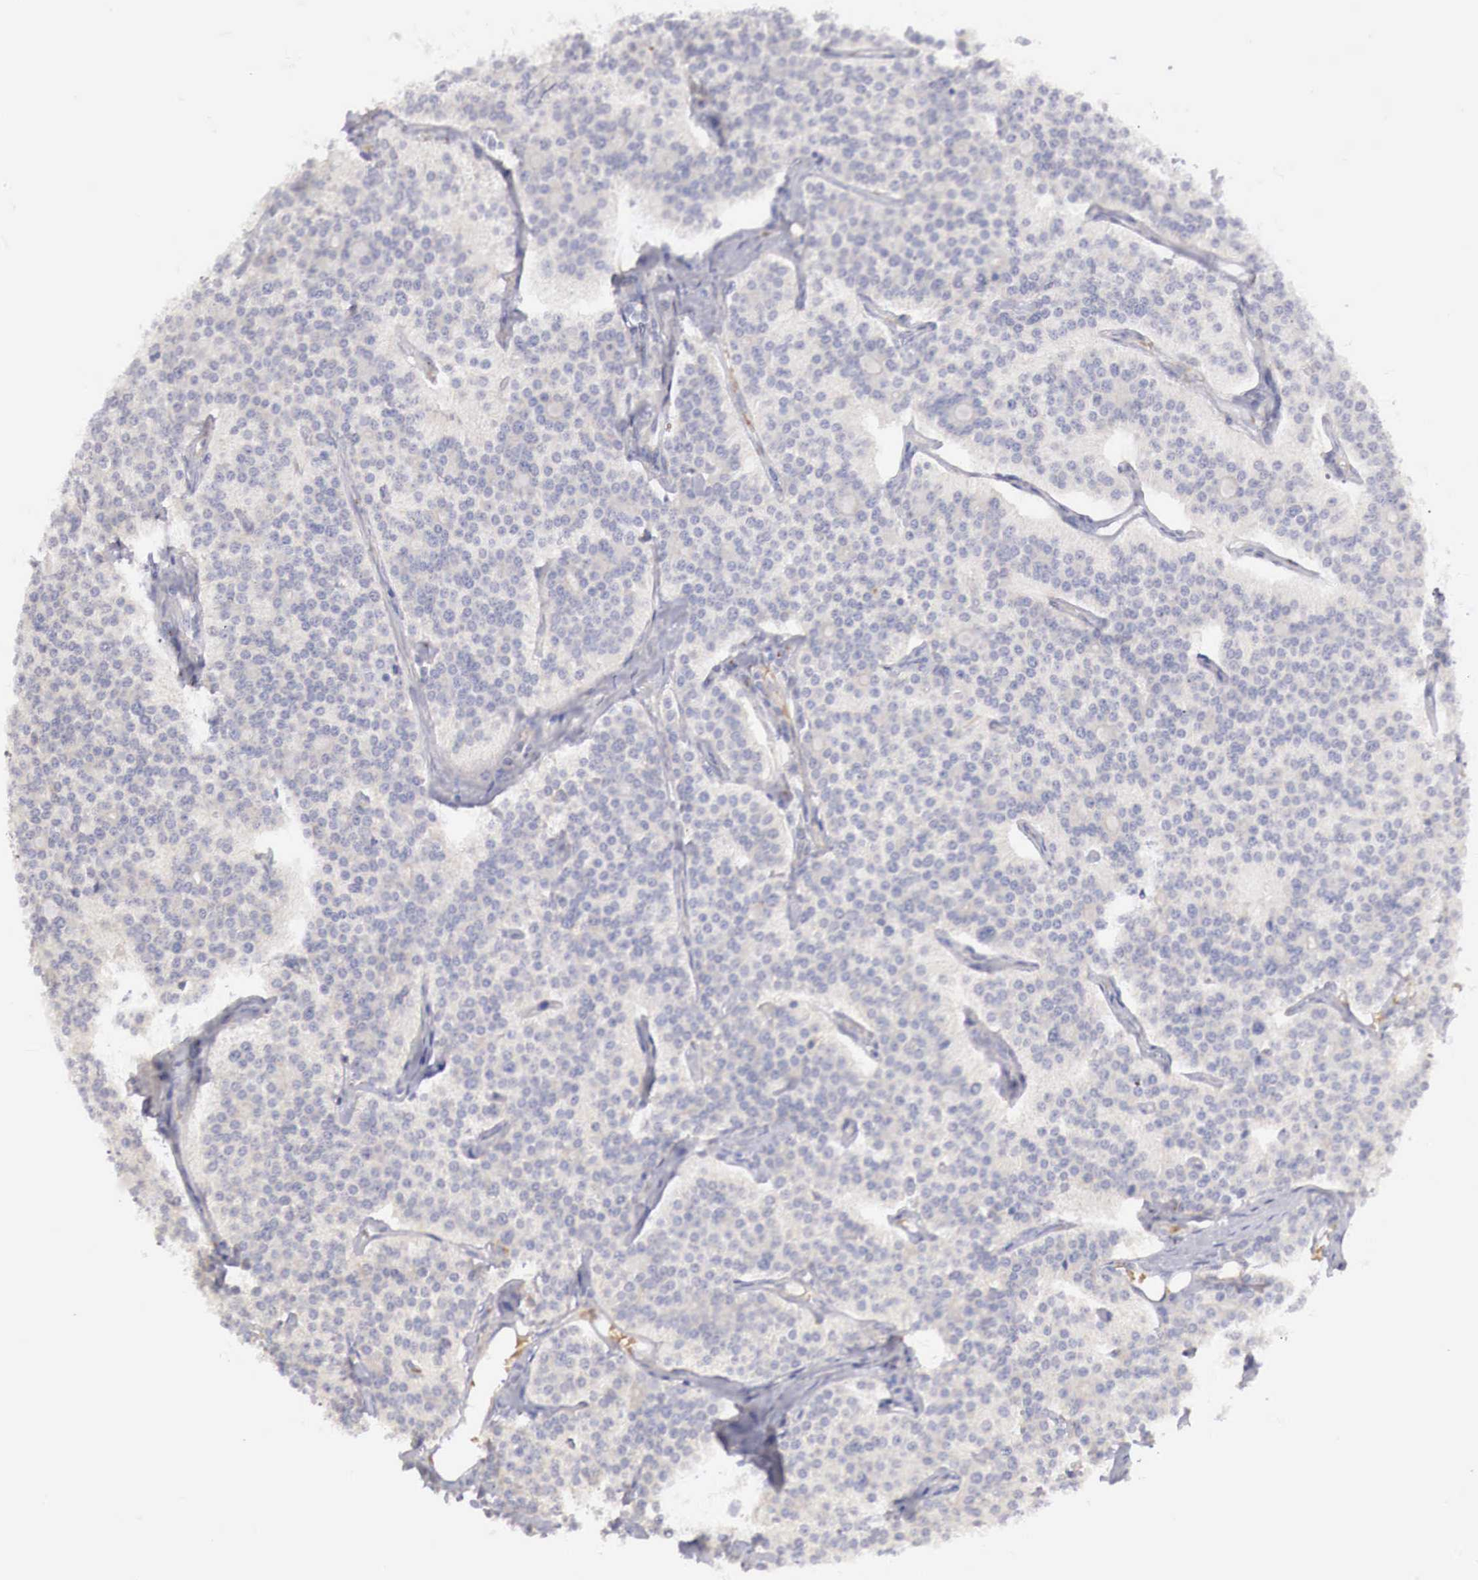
{"staining": {"intensity": "negative", "quantity": "none", "location": "none"}, "tissue": "carcinoid", "cell_type": "Tumor cells", "image_type": "cancer", "snomed": [{"axis": "morphology", "description": "Carcinoid, malignant, NOS"}, {"axis": "topography", "description": "Small intestine"}], "caption": "There is no significant expression in tumor cells of malignant carcinoid.", "gene": "KLHDC7B", "patient": {"sex": "male", "age": 63}}